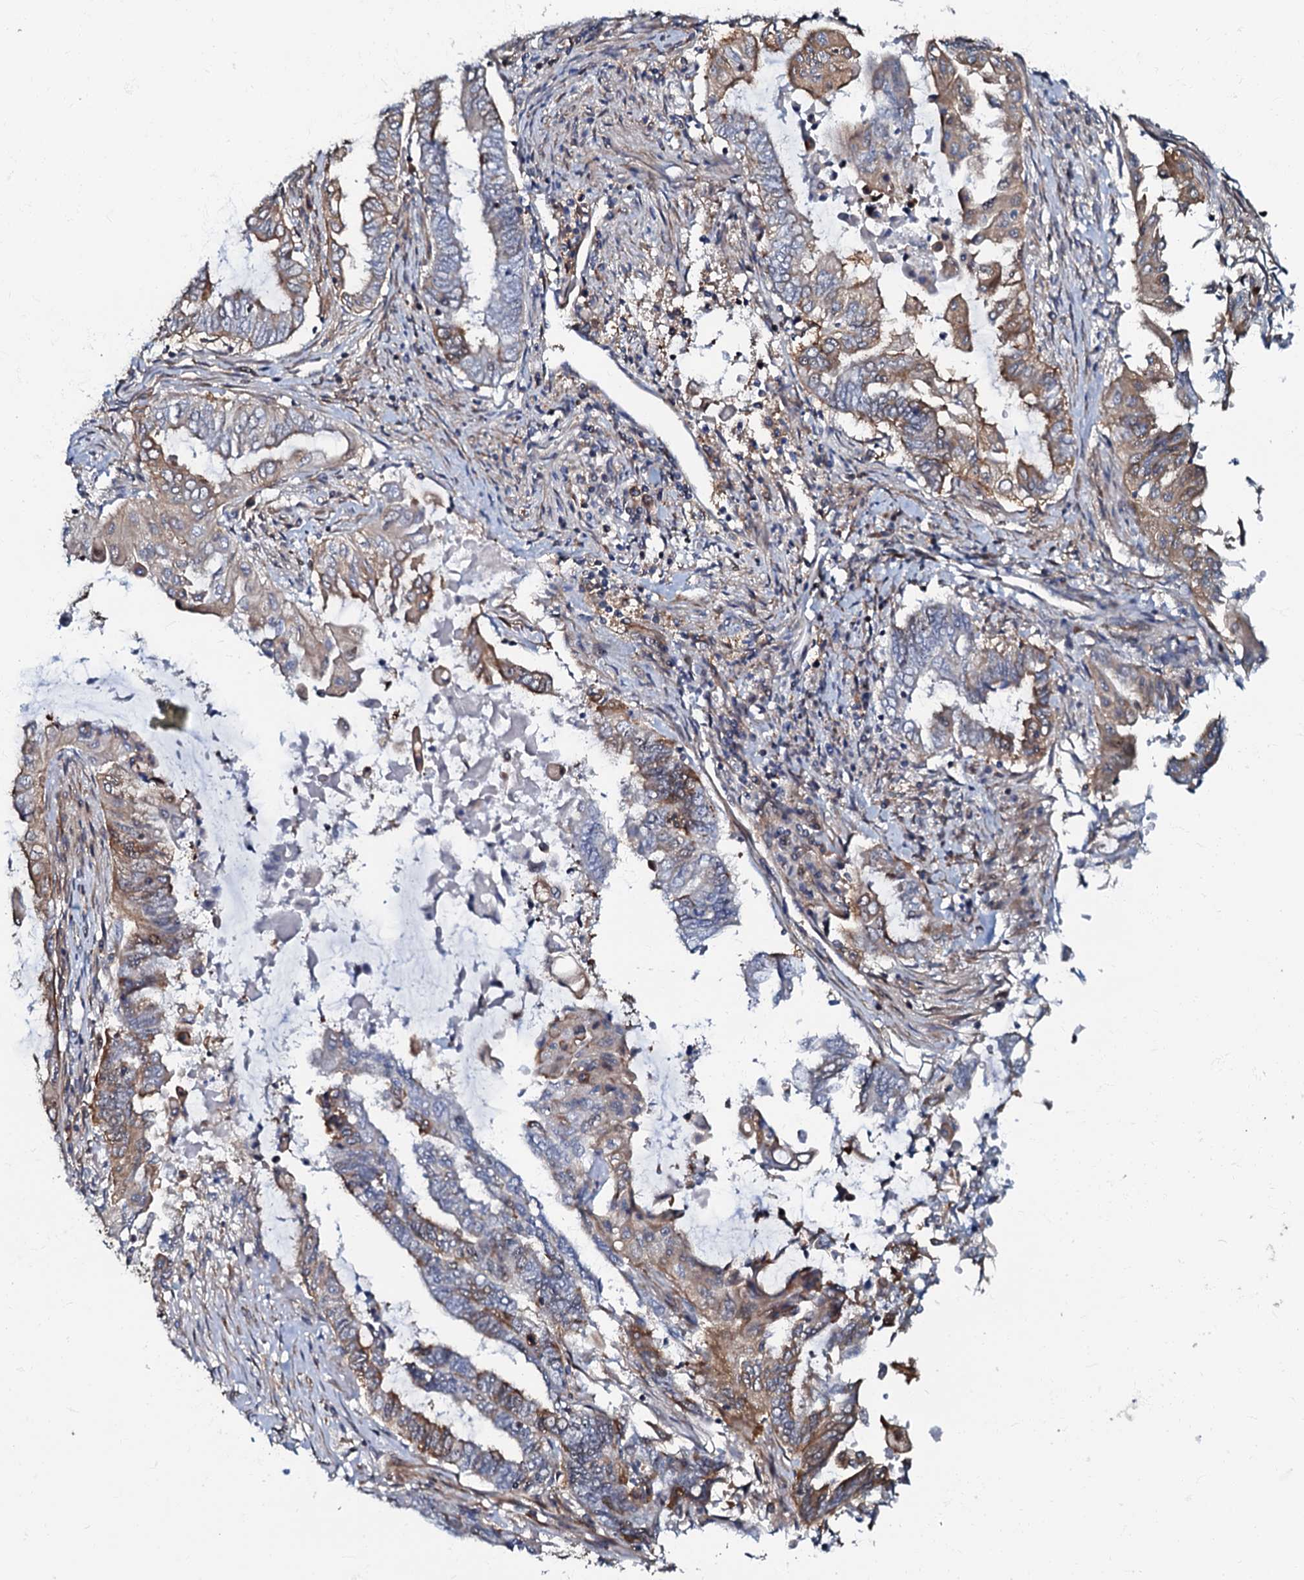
{"staining": {"intensity": "moderate", "quantity": ">75%", "location": "cytoplasmic/membranous"}, "tissue": "endometrial cancer", "cell_type": "Tumor cells", "image_type": "cancer", "snomed": [{"axis": "morphology", "description": "Adenocarcinoma, NOS"}, {"axis": "topography", "description": "Uterus"}, {"axis": "topography", "description": "Endometrium"}], "caption": "The image displays immunohistochemical staining of endometrial cancer (adenocarcinoma). There is moderate cytoplasmic/membranous staining is seen in about >75% of tumor cells. (DAB (3,3'-diaminobenzidine) IHC with brightfield microscopy, high magnification).", "gene": "OSBP", "patient": {"sex": "female", "age": 70}}